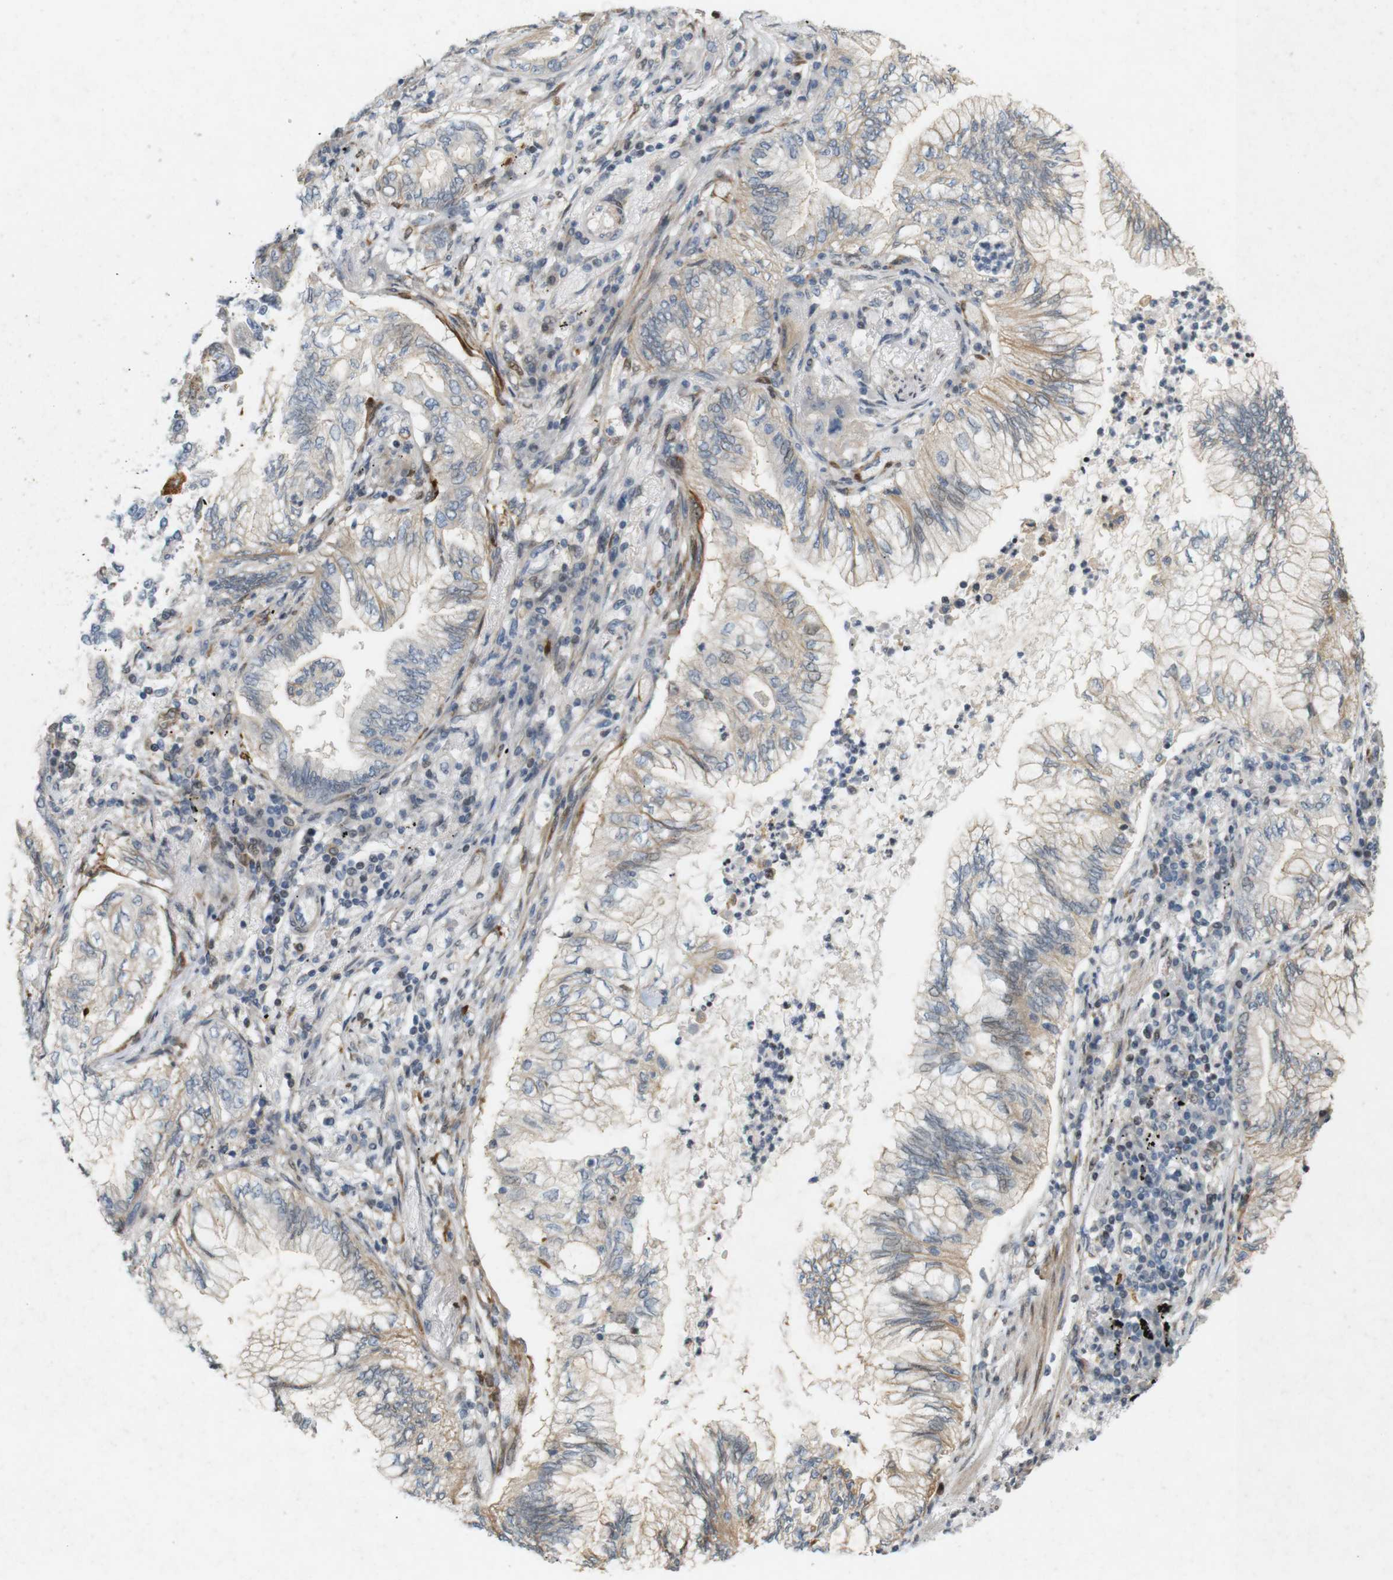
{"staining": {"intensity": "moderate", "quantity": "25%-75%", "location": "cytoplasmic/membranous"}, "tissue": "lung cancer", "cell_type": "Tumor cells", "image_type": "cancer", "snomed": [{"axis": "morphology", "description": "Normal tissue, NOS"}, {"axis": "morphology", "description": "Adenocarcinoma, NOS"}, {"axis": "topography", "description": "Bronchus"}, {"axis": "topography", "description": "Lung"}], "caption": "A brown stain shows moderate cytoplasmic/membranous expression of a protein in adenocarcinoma (lung) tumor cells.", "gene": "PPP1R14A", "patient": {"sex": "female", "age": 70}}